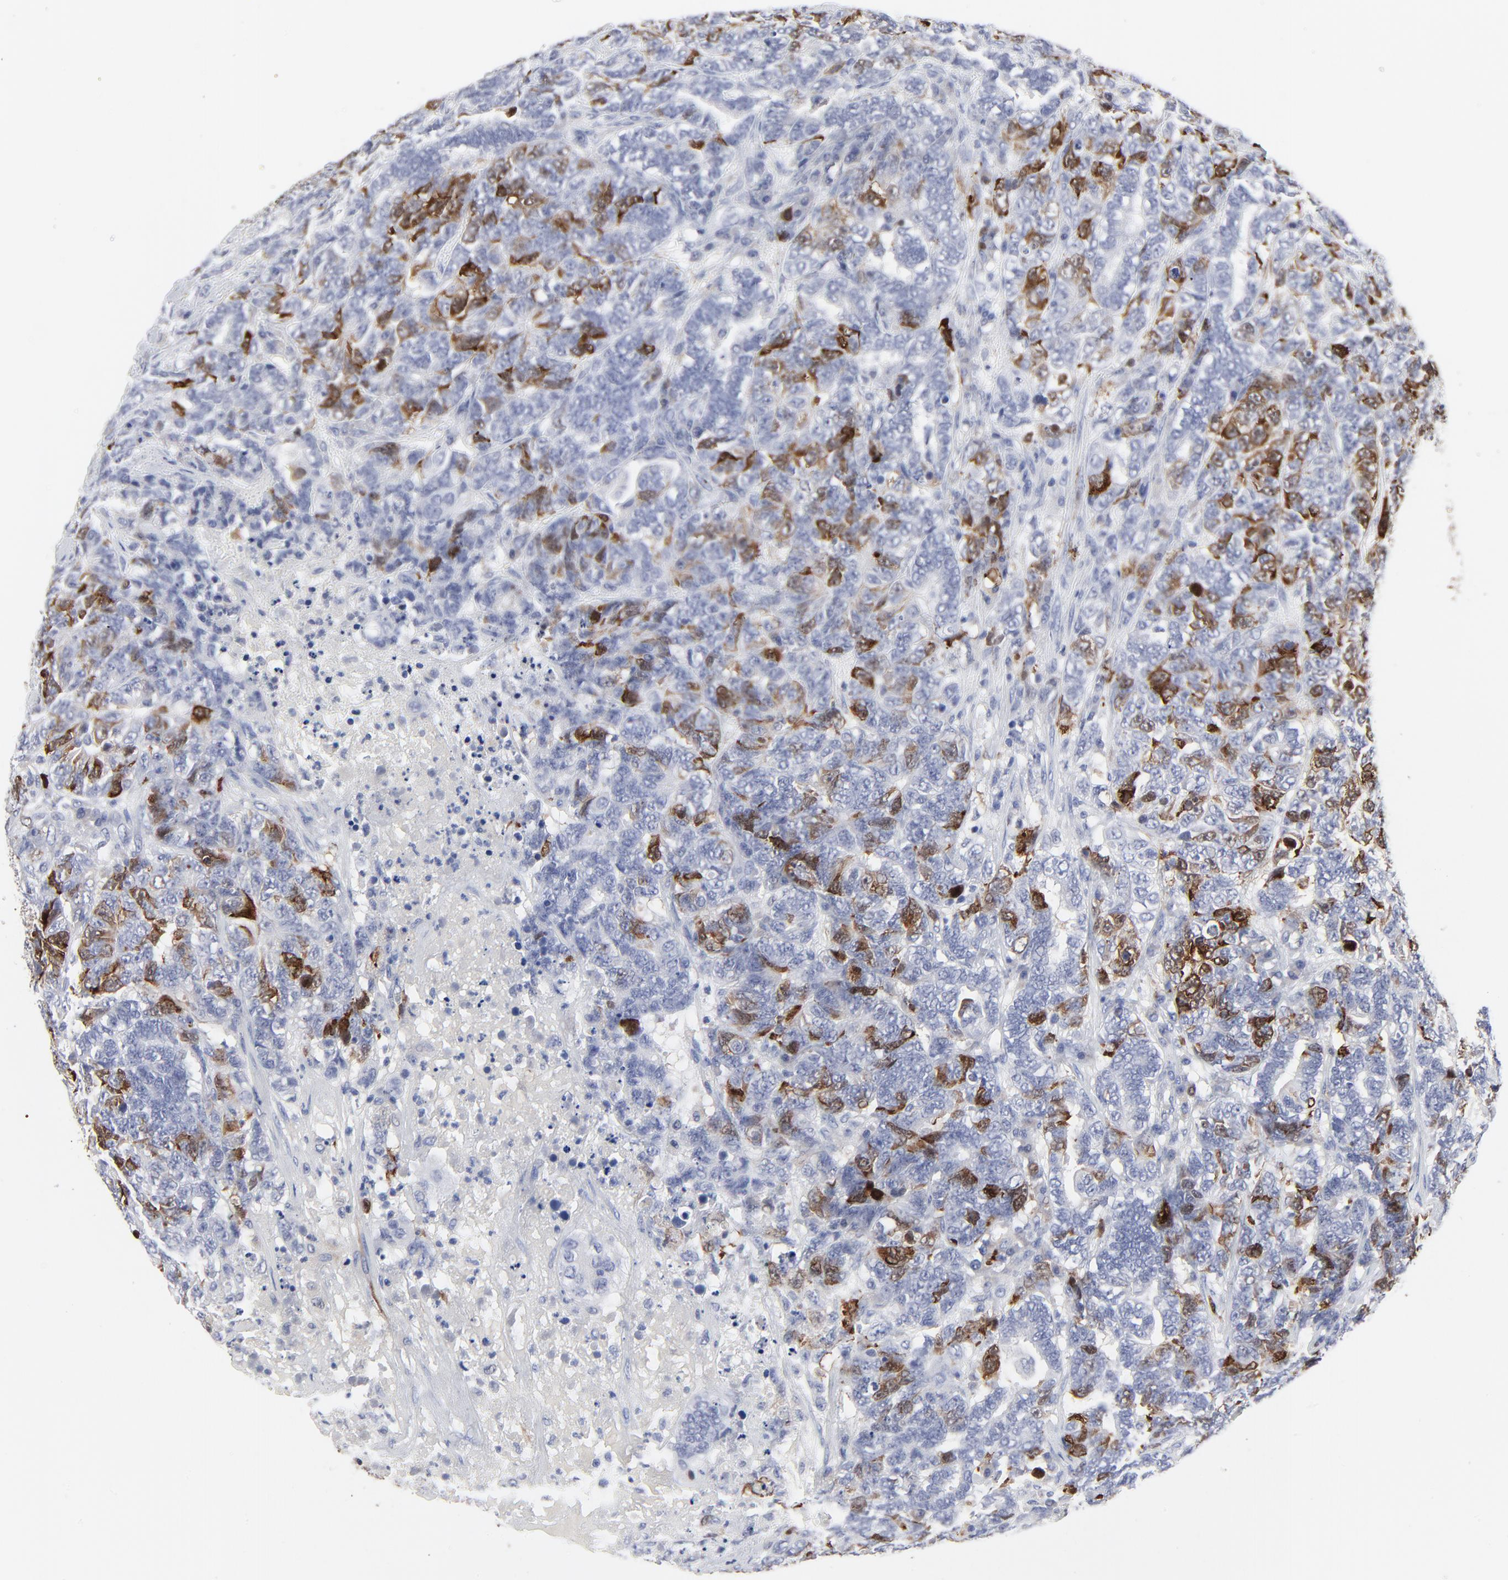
{"staining": {"intensity": "strong", "quantity": "<25%", "location": "cytoplasmic/membranous,nuclear"}, "tissue": "testis cancer", "cell_type": "Tumor cells", "image_type": "cancer", "snomed": [{"axis": "morphology", "description": "Carcinoma, Embryonal, NOS"}, {"axis": "topography", "description": "Testis"}], "caption": "Testis cancer tissue demonstrates strong cytoplasmic/membranous and nuclear expression in approximately <25% of tumor cells, visualized by immunohistochemistry.", "gene": "CDK1", "patient": {"sex": "male", "age": 26}}